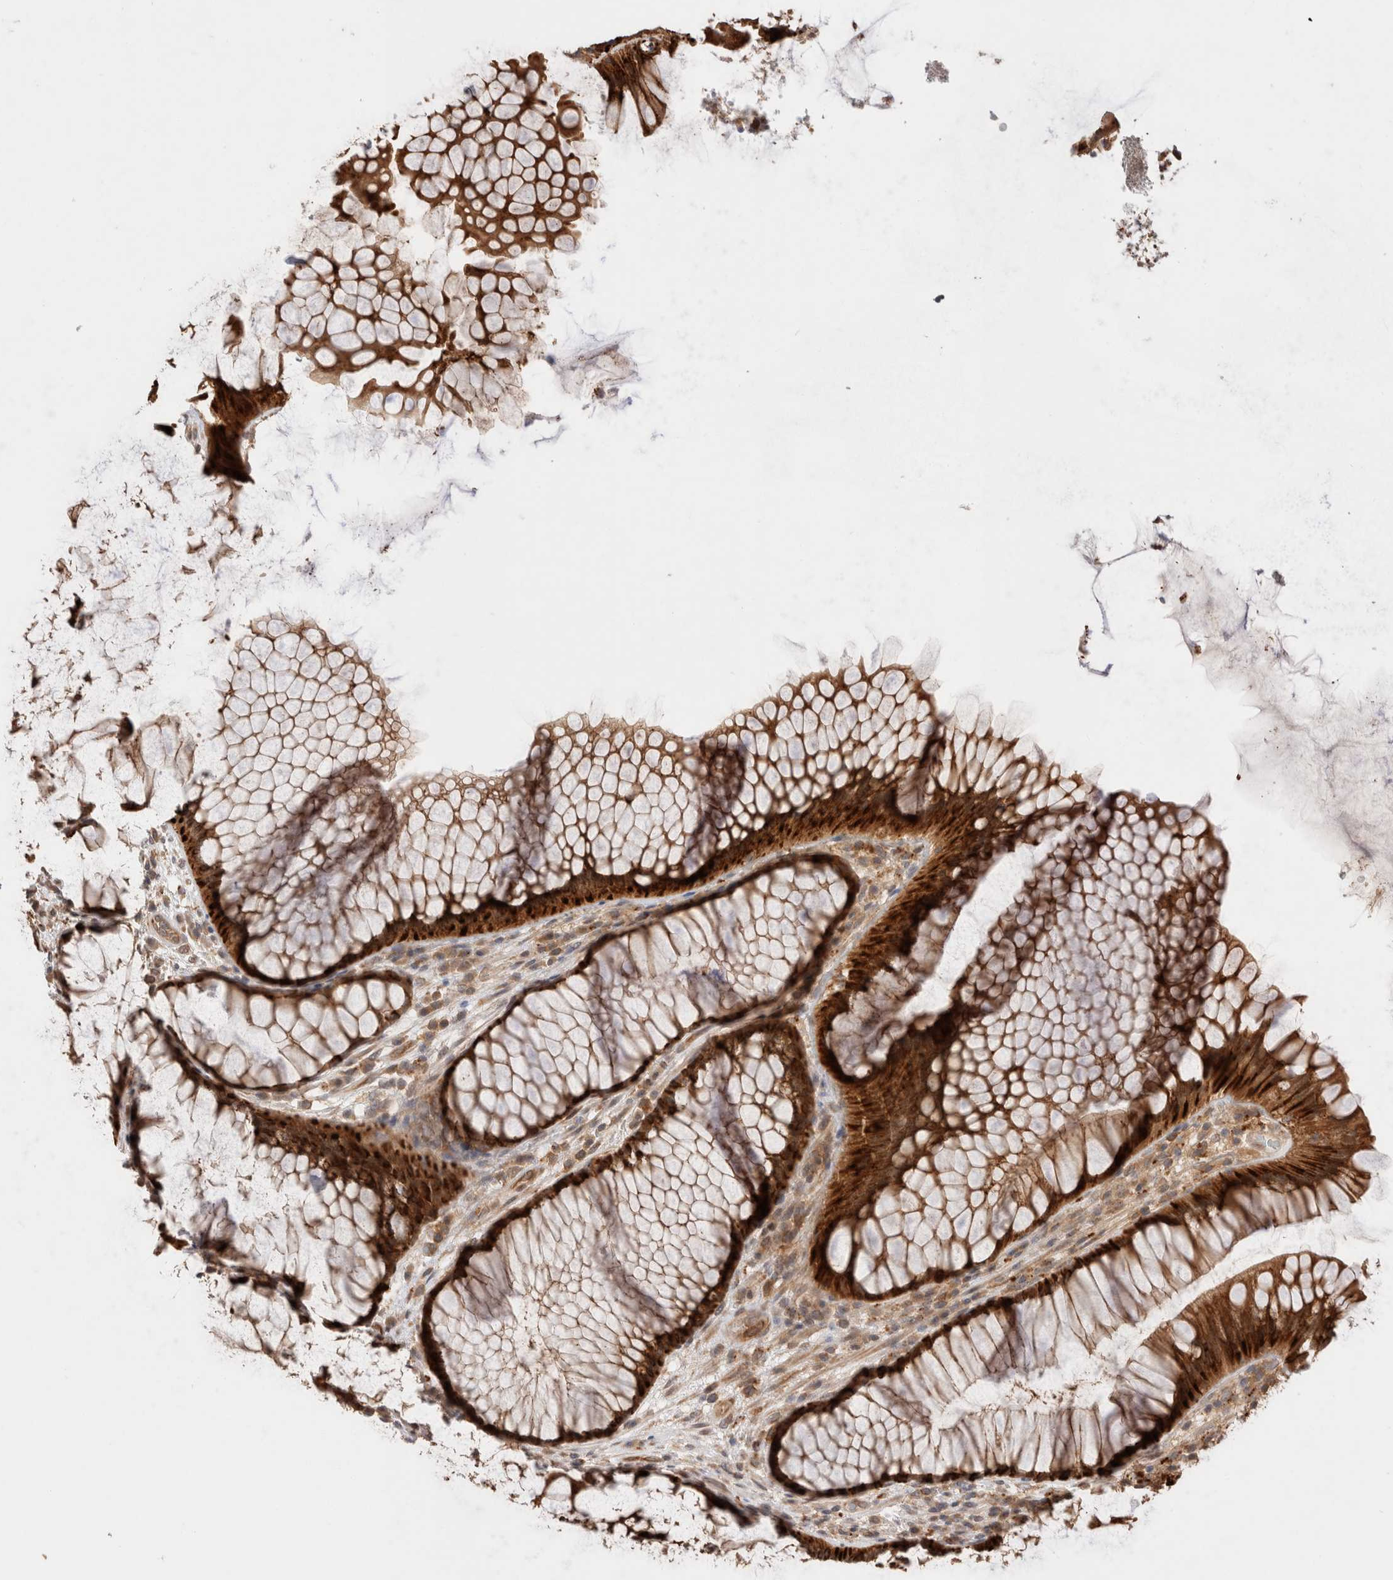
{"staining": {"intensity": "strong", "quantity": ">75%", "location": "cytoplasmic/membranous"}, "tissue": "rectum", "cell_type": "Glandular cells", "image_type": "normal", "snomed": [{"axis": "morphology", "description": "Normal tissue, NOS"}, {"axis": "topography", "description": "Rectum"}], "caption": "This photomicrograph shows immunohistochemistry (IHC) staining of normal rectum, with high strong cytoplasmic/membranous staining in about >75% of glandular cells.", "gene": "VPS28", "patient": {"sex": "male", "age": 51}}